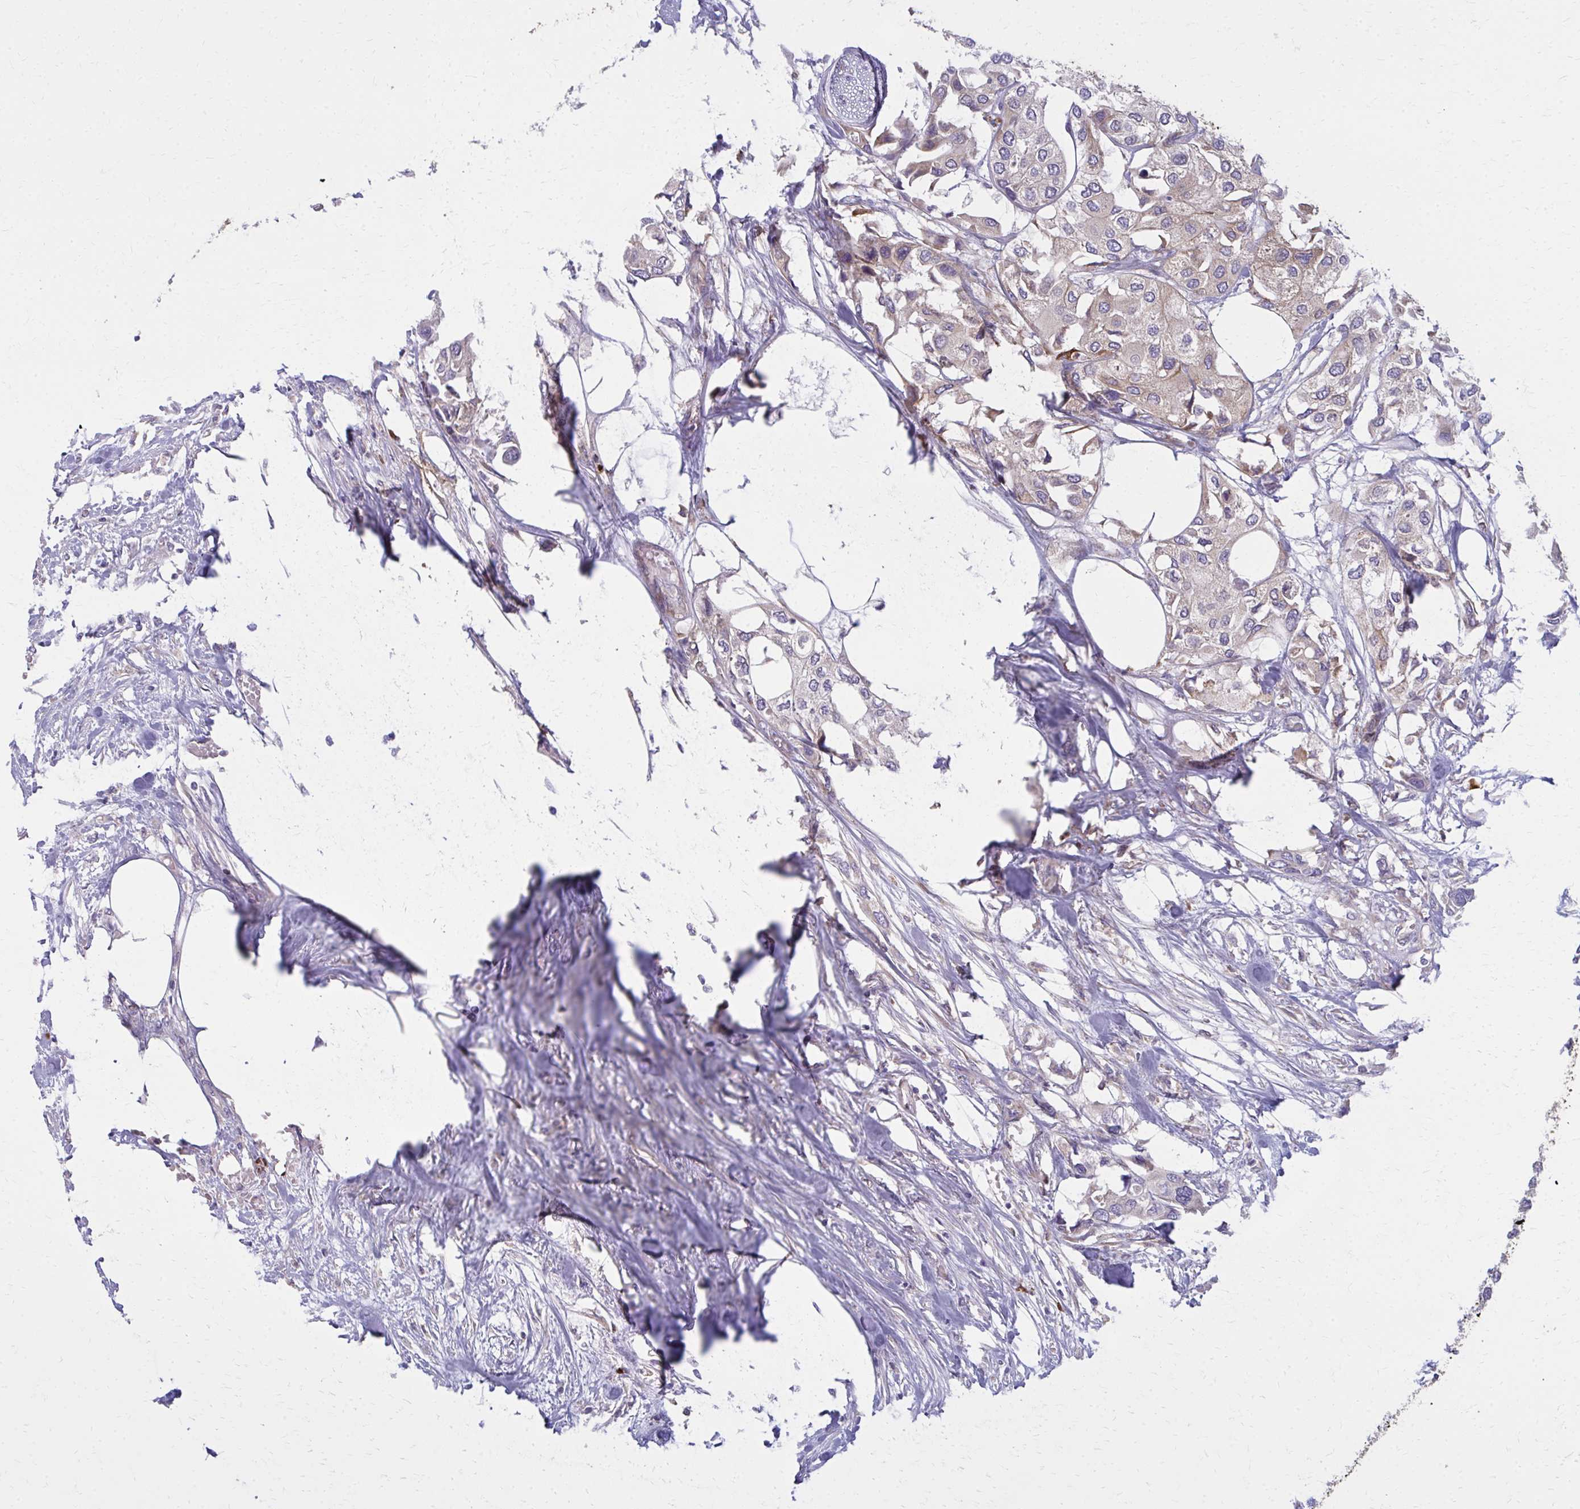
{"staining": {"intensity": "weak", "quantity": "<25%", "location": "cytoplasmic/membranous"}, "tissue": "urothelial cancer", "cell_type": "Tumor cells", "image_type": "cancer", "snomed": [{"axis": "morphology", "description": "Urothelial carcinoma, High grade"}, {"axis": "topography", "description": "Urinary bladder"}], "caption": "High power microscopy photomicrograph of an immunohistochemistry image of urothelial cancer, revealing no significant positivity in tumor cells.", "gene": "CEMP1", "patient": {"sex": "male", "age": 64}}